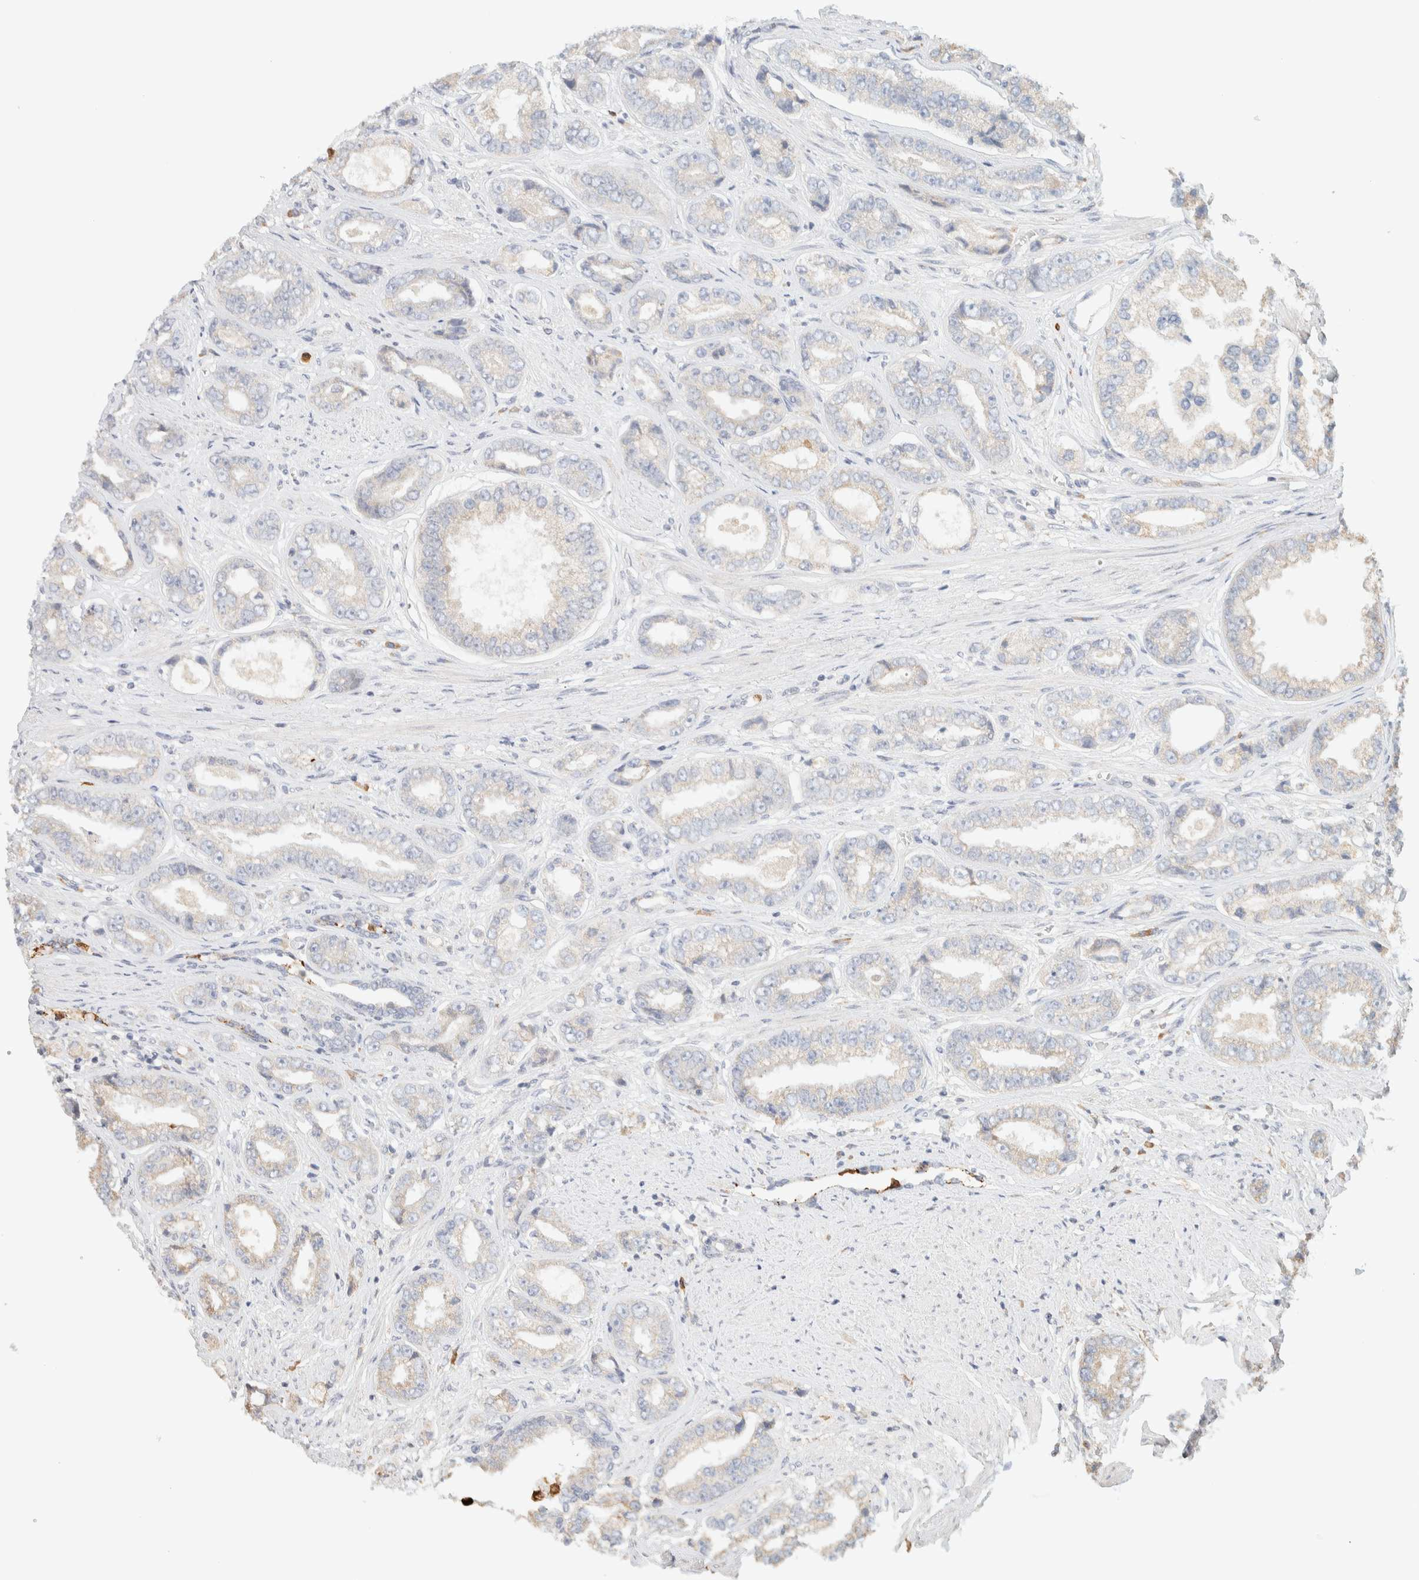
{"staining": {"intensity": "weak", "quantity": "<25%", "location": "cytoplasmic/membranous"}, "tissue": "prostate cancer", "cell_type": "Tumor cells", "image_type": "cancer", "snomed": [{"axis": "morphology", "description": "Adenocarcinoma, High grade"}, {"axis": "topography", "description": "Prostate"}], "caption": "Immunohistochemistry photomicrograph of human prostate cancer stained for a protein (brown), which reveals no expression in tumor cells.", "gene": "TTC3", "patient": {"sex": "male", "age": 61}}